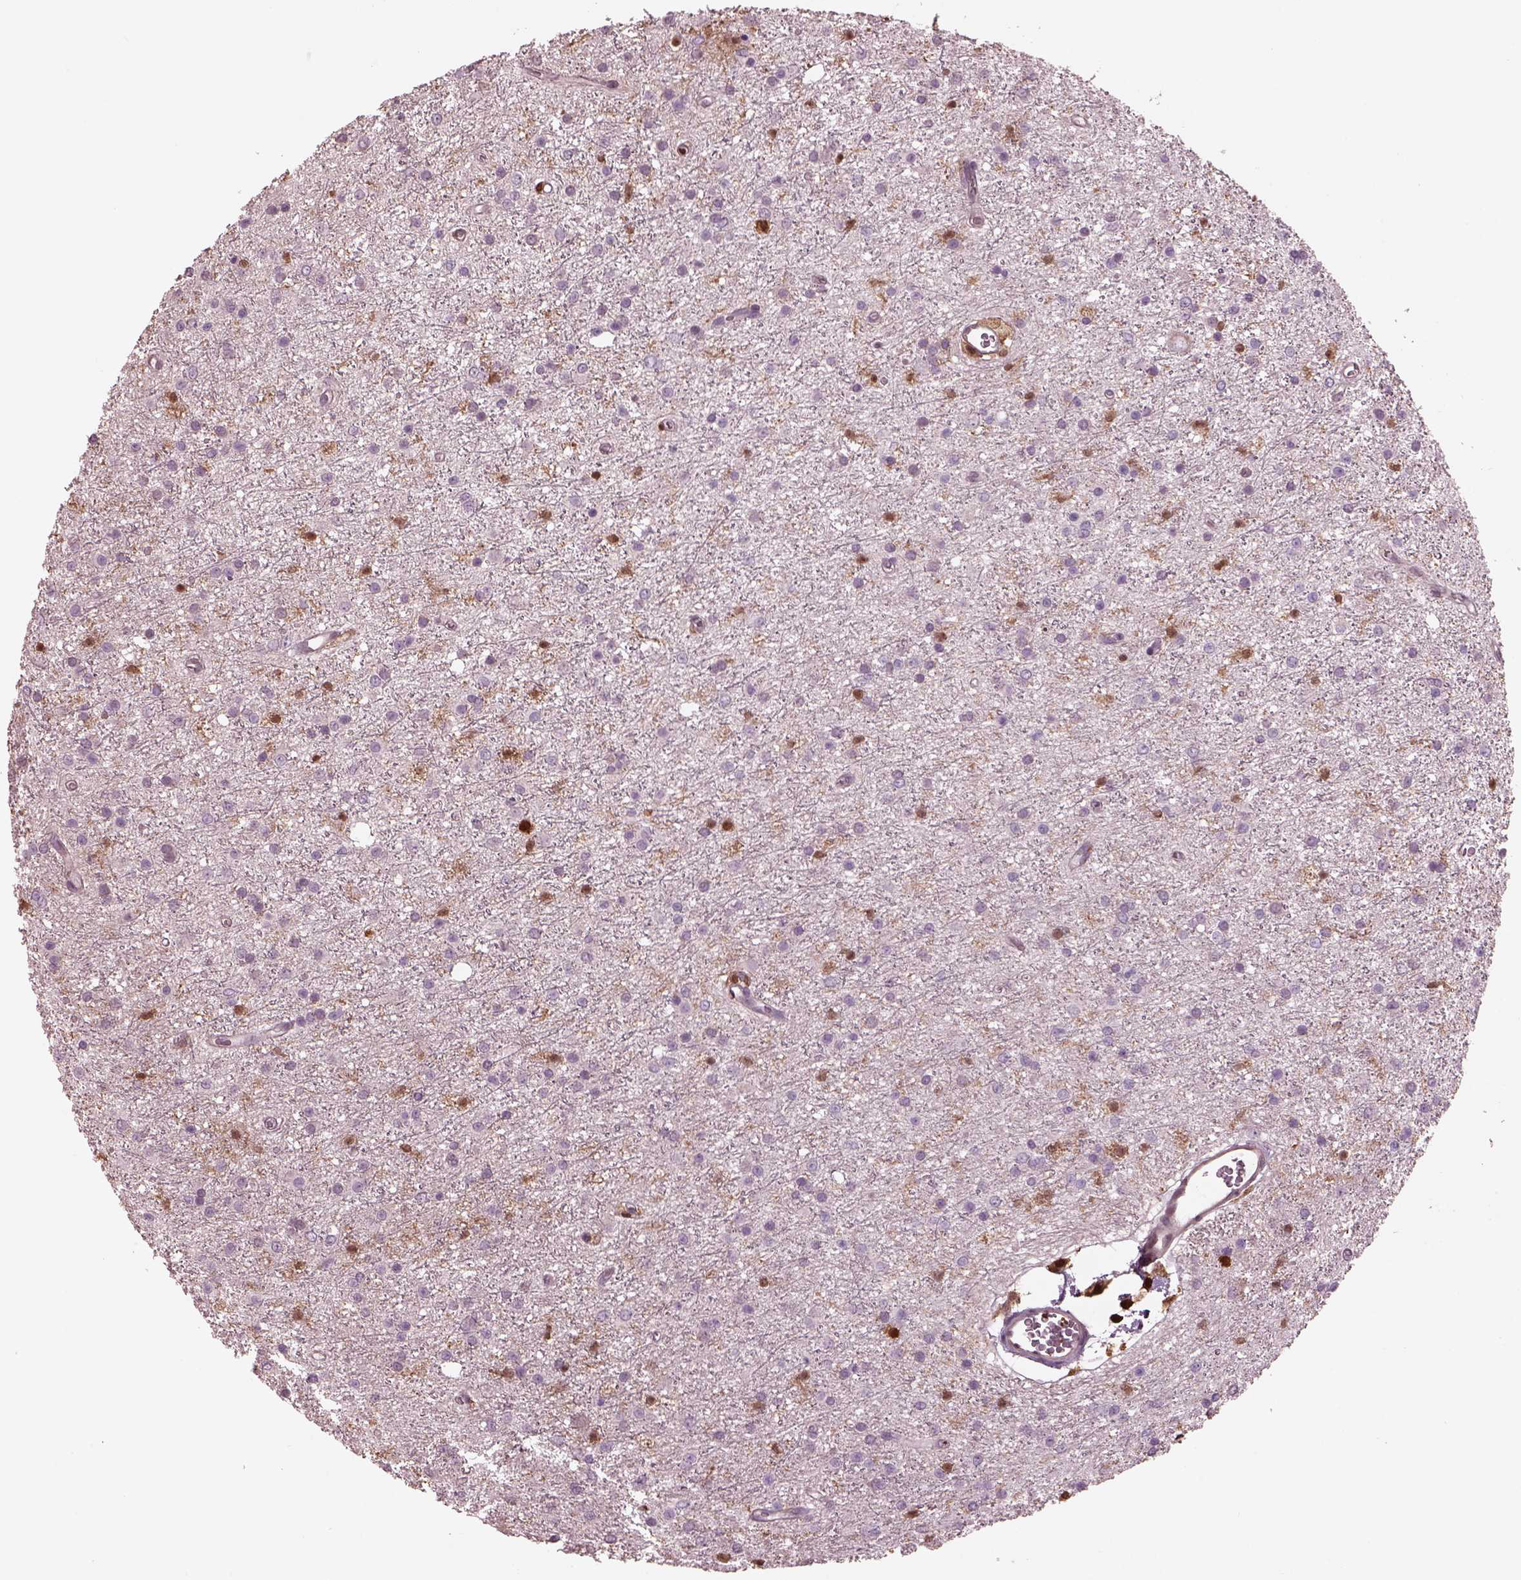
{"staining": {"intensity": "negative", "quantity": "none", "location": "none"}, "tissue": "glioma", "cell_type": "Tumor cells", "image_type": "cancer", "snomed": [{"axis": "morphology", "description": "Glioma, malignant, Low grade"}, {"axis": "topography", "description": "Brain"}], "caption": "Tumor cells are negative for brown protein staining in malignant low-grade glioma.", "gene": "IL31RA", "patient": {"sex": "male", "age": 27}}